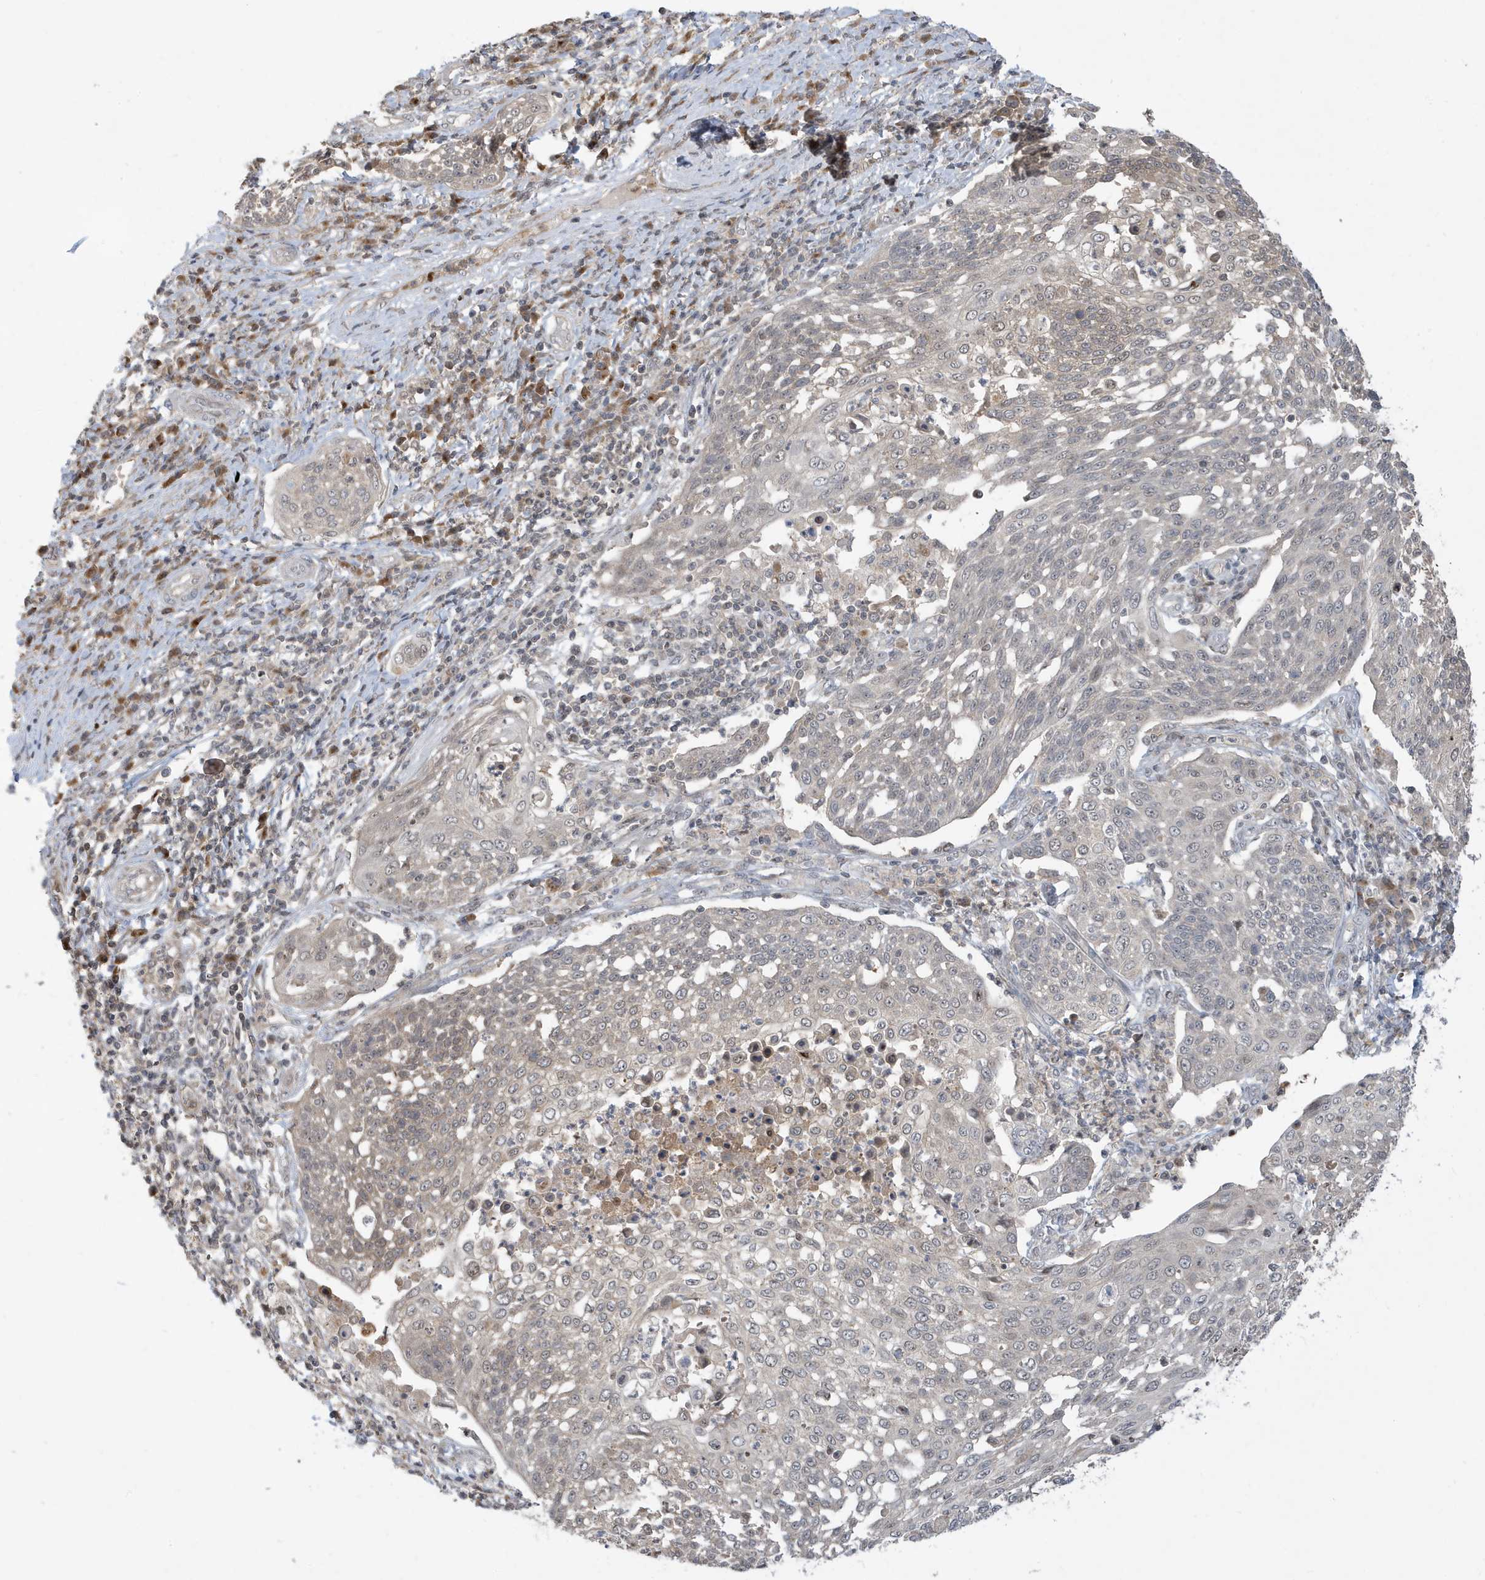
{"staining": {"intensity": "weak", "quantity": "25%-75%", "location": "cytoplasmic/membranous"}, "tissue": "cervical cancer", "cell_type": "Tumor cells", "image_type": "cancer", "snomed": [{"axis": "morphology", "description": "Squamous cell carcinoma, NOS"}, {"axis": "topography", "description": "Cervix"}], "caption": "This is an image of immunohistochemistry (IHC) staining of cervical cancer, which shows weak staining in the cytoplasmic/membranous of tumor cells.", "gene": "PRRT3", "patient": {"sex": "female", "age": 34}}